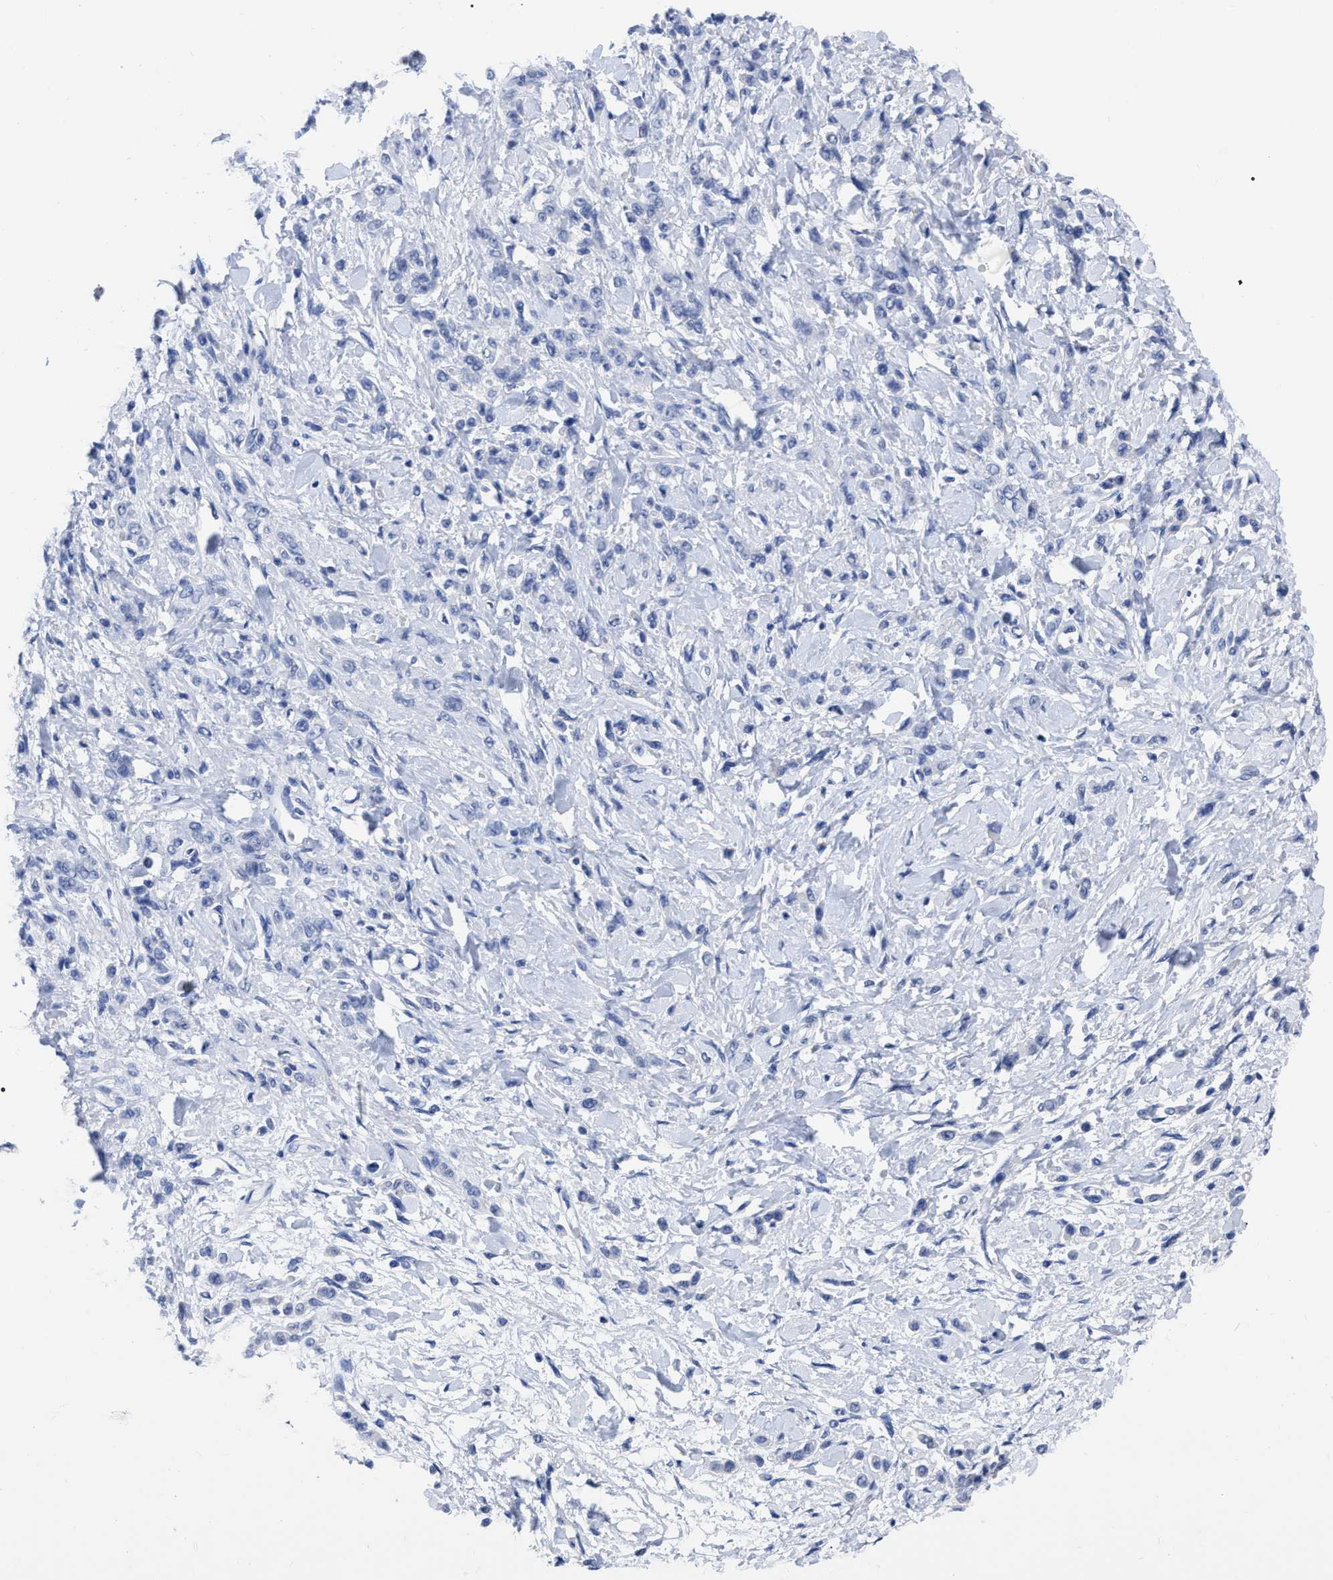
{"staining": {"intensity": "negative", "quantity": "none", "location": "none"}, "tissue": "stomach cancer", "cell_type": "Tumor cells", "image_type": "cancer", "snomed": [{"axis": "morphology", "description": "Normal tissue, NOS"}, {"axis": "morphology", "description": "Adenocarcinoma, NOS"}, {"axis": "topography", "description": "Stomach"}], "caption": "An image of human stomach cancer is negative for staining in tumor cells.", "gene": "ANXA13", "patient": {"sex": "male", "age": 82}}